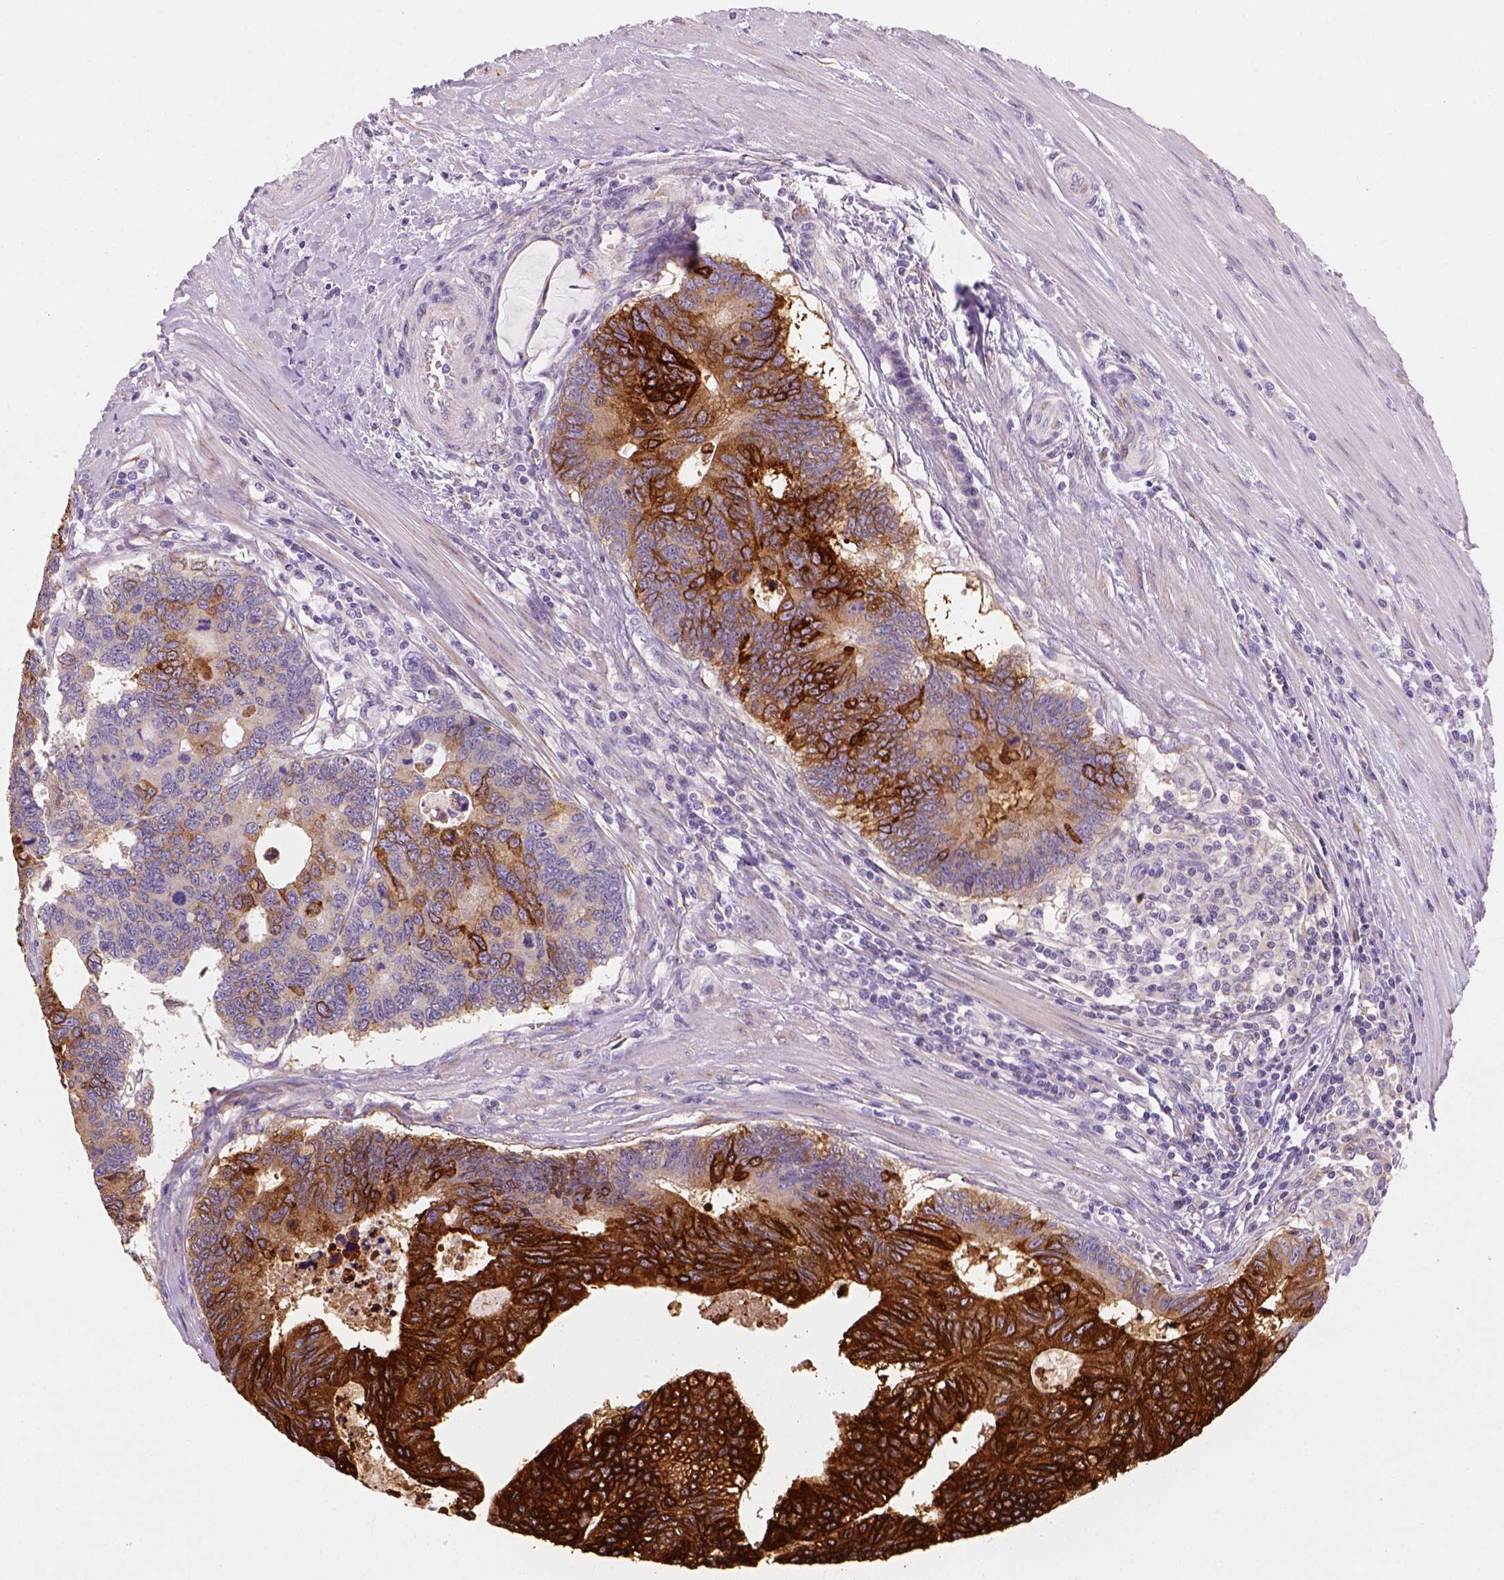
{"staining": {"intensity": "strong", "quantity": ">75%", "location": "cytoplasmic/membranous"}, "tissue": "colorectal cancer", "cell_type": "Tumor cells", "image_type": "cancer", "snomed": [{"axis": "morphology", "description": "Adenocarcinoma, NOS"}, {"axis": "topography", "description": "Colon"}], "caption": "High-power microscopy captured an immunohistochemistry (IHC) photomicrograph of colorectal cancer (adenocarcinoma), revealing strong cytoplasmic/membranous positivity in about >75% of tumor cells. (Brightfield microscopy of DAB IHC at high magnification).", "gene": "CES2", "patient": {"sex": "female", "age": 77}}